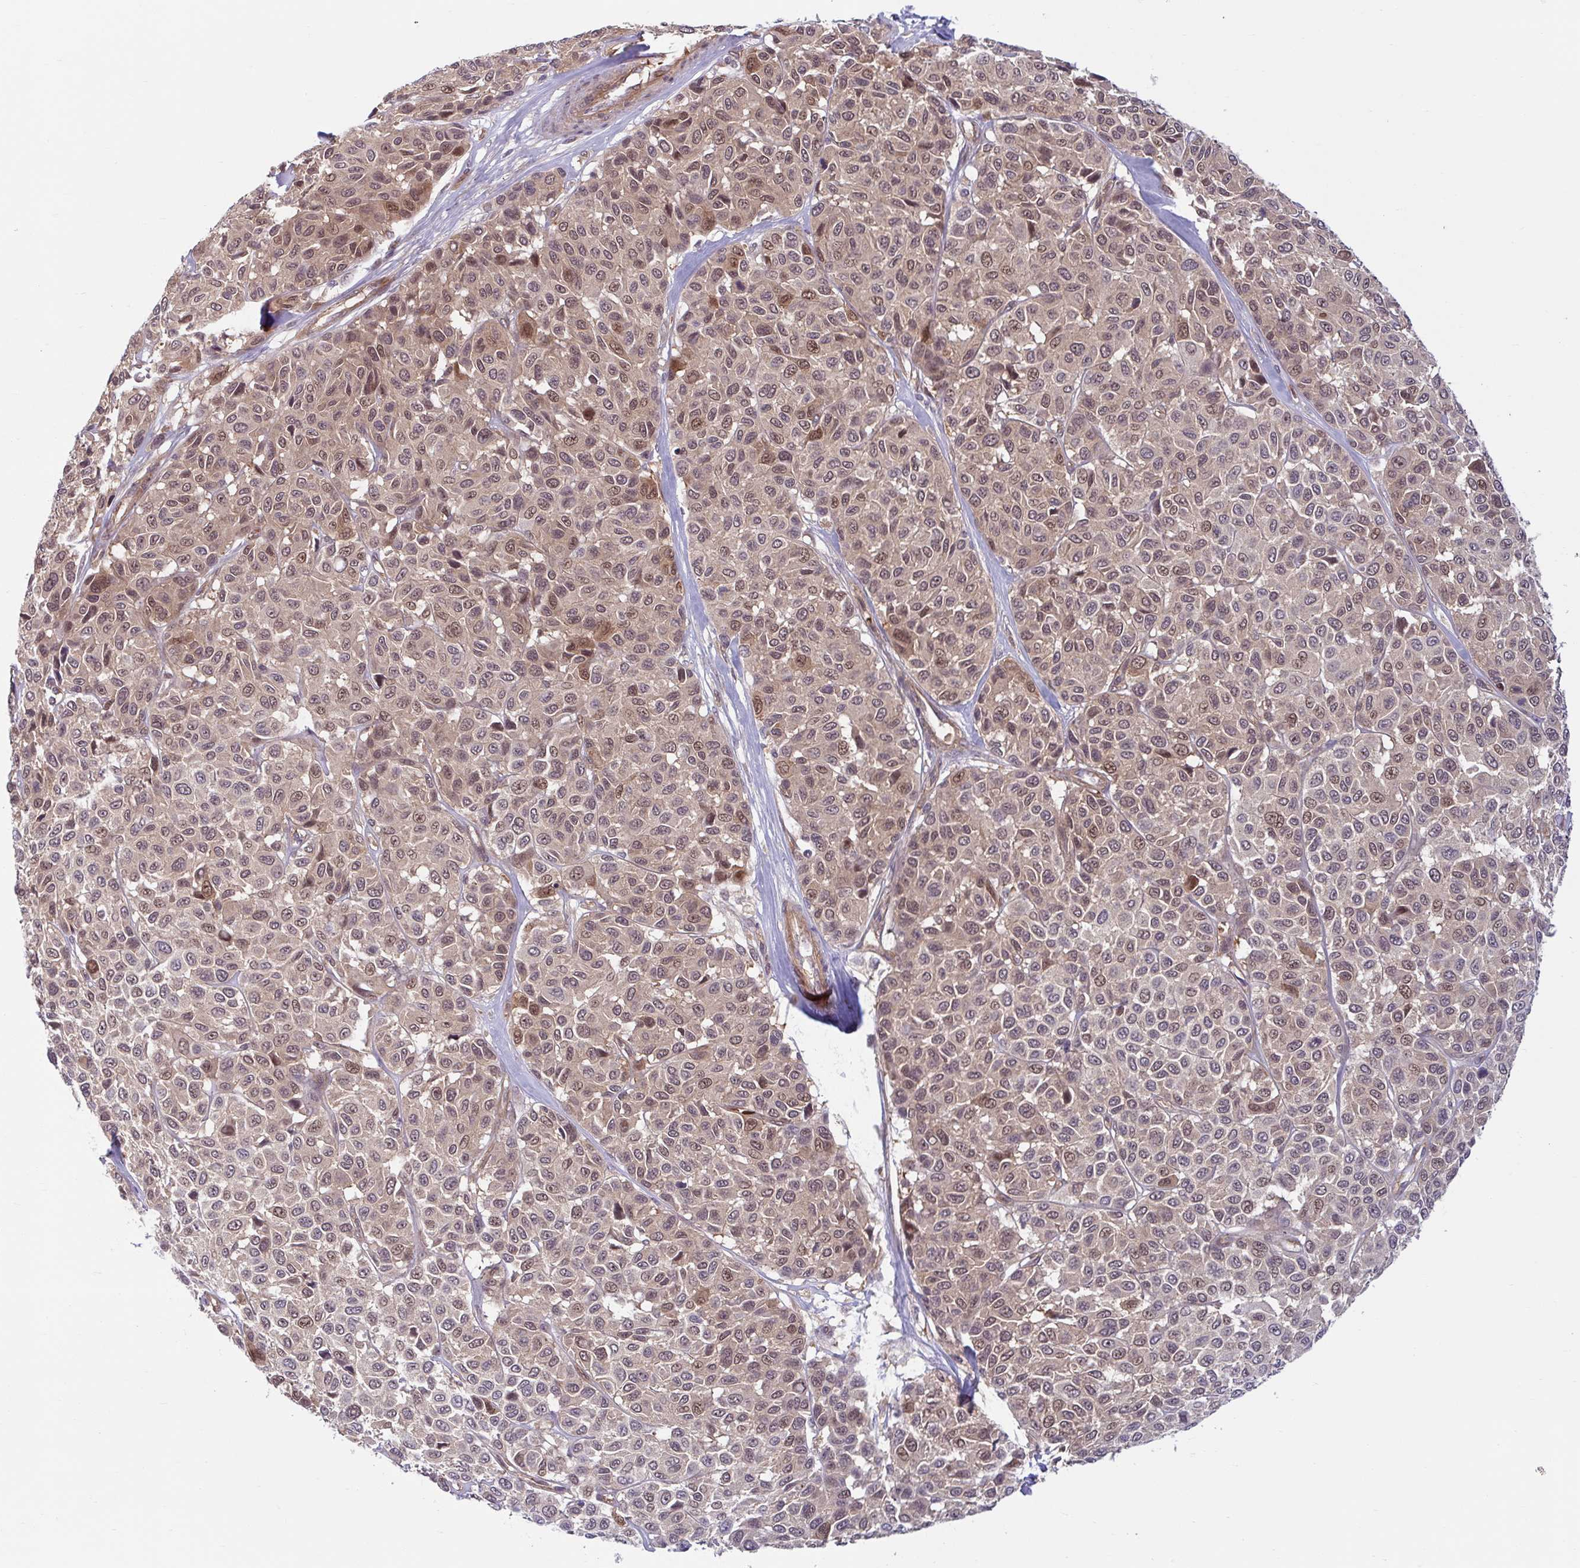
{"staining": {"intensity": "weak", "quantity": "25%-75%", "location": "cytoplasmic/membranous,nuclear"}, "tissue": "melanoma", "cell_type": "Tumor cells", "image_type": "cancer", "snomed": [{"axis": "morphology", "description": "Malignant melanoma, NOS"}, {"axis": "topography", "description": "Skin"}], "caption": "Melanoma stained for a protein (brown) exhibits weak cytoplasmic/membranous and nuclear positive expression in about 25%-75% of tumor cells.", "gene": "HMBS", "patient": {"sex": "female", "age": 66}}